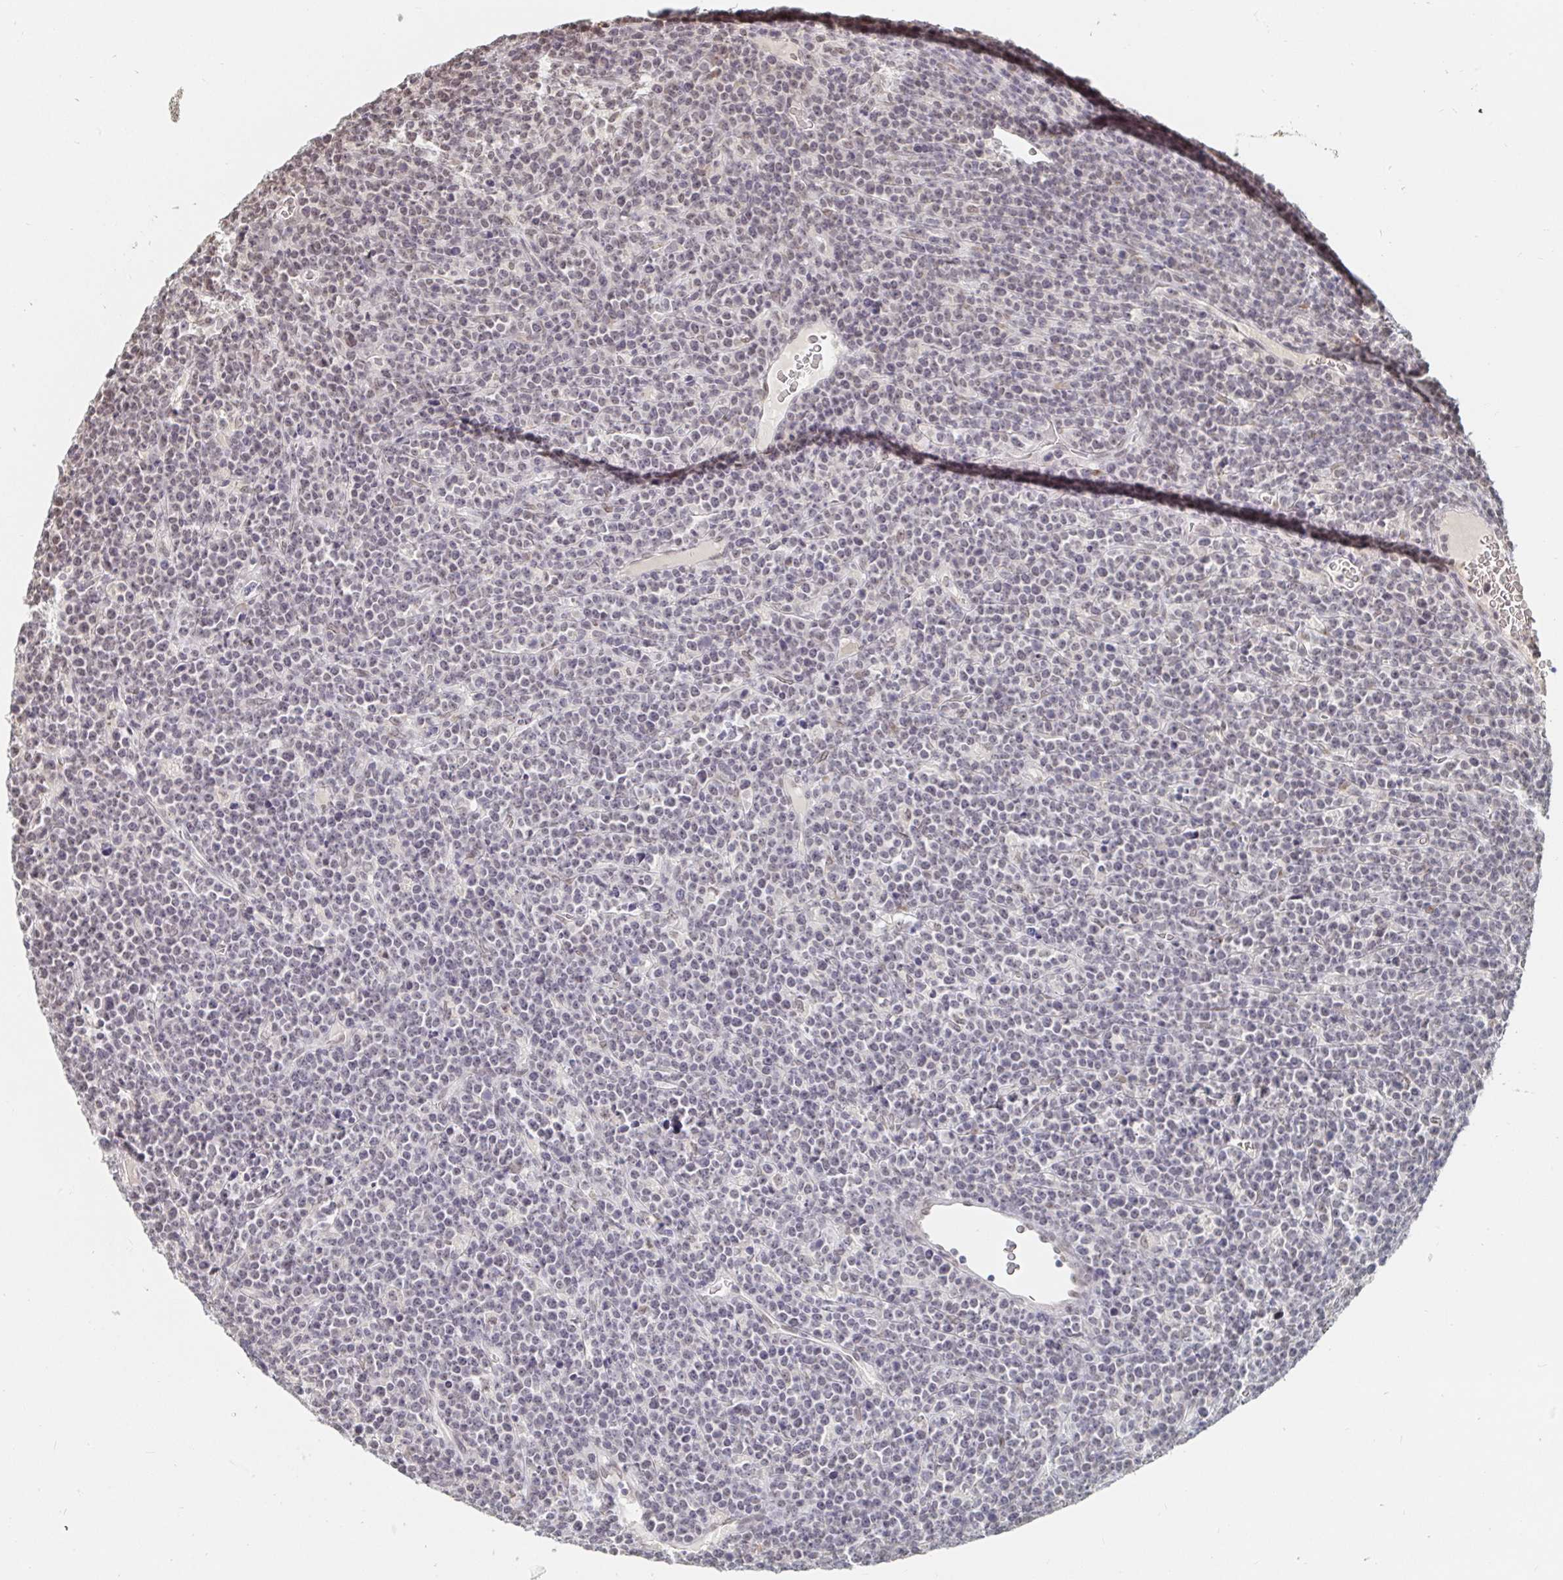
{"staining": {"intensity": "negative", "quantity": "none", "location": "none"}, "tissue": "lymphoma", "cell_type": "Tumor cells", "image_type": "cancer", "snomed": [{"axis": "morphology", "description": "Malignant lymphoma, non-Hodgkin's type, High grade"}, {"axis": "topography", "description": "Ovary"}], "caption": "This micrograph is of lymphoma stained with immunohistochemistry to label a protein in brown with the nuclei are counter-stained blue. There is no staining in tumor cells. (Stains: DAB (3,3'-diaminobenzidine) IHC with hematoxylin counter stain, Microscopy: brightfield microscopy at high magnification).", "gene": "CHD2", "patient": {"sex": "female", "age": 56}}